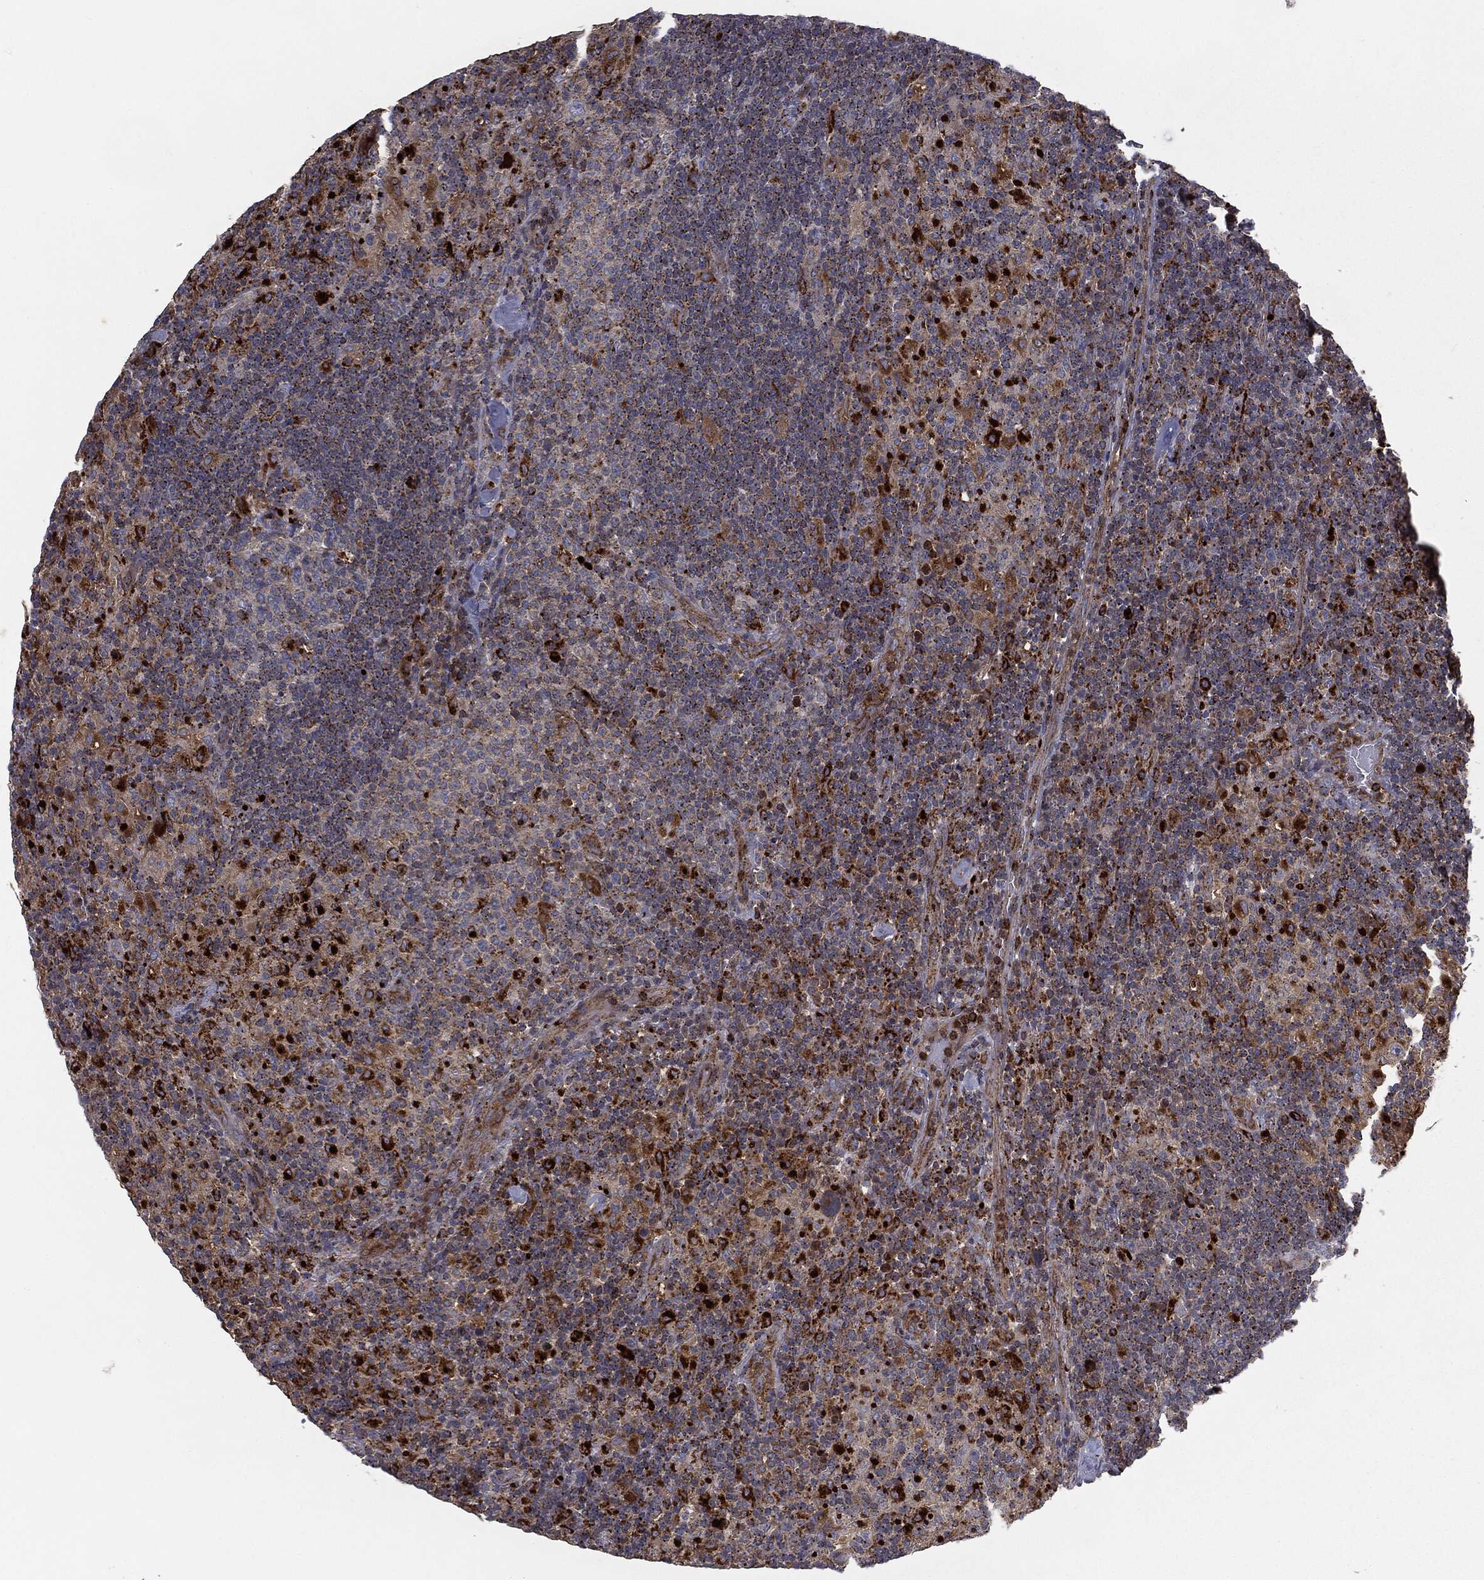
{"staining": {"intensity": "moderate", "quantity": "25%-75%", "location": "cytoplasmic/membranous"}, "tissue": "lymphoma", "cell_type": "Tumor cells", "image_type": "cancer", "snomed": [{"axis": "morphology", "description": "Hodgkin's disease, NOS"}, {"axis": "topography", "description": "Lymph node"}], "caption": "Immunohistochemistry (IHC) photomicrograph of human lymphoma stained for a protein (brown), which shows medium levels of moderate cytoplasmic/membranous expression in approximately 25%-75% of tumor cells.", "gene": "CTSA", "patient": {"sex": "male", "age": 70}}